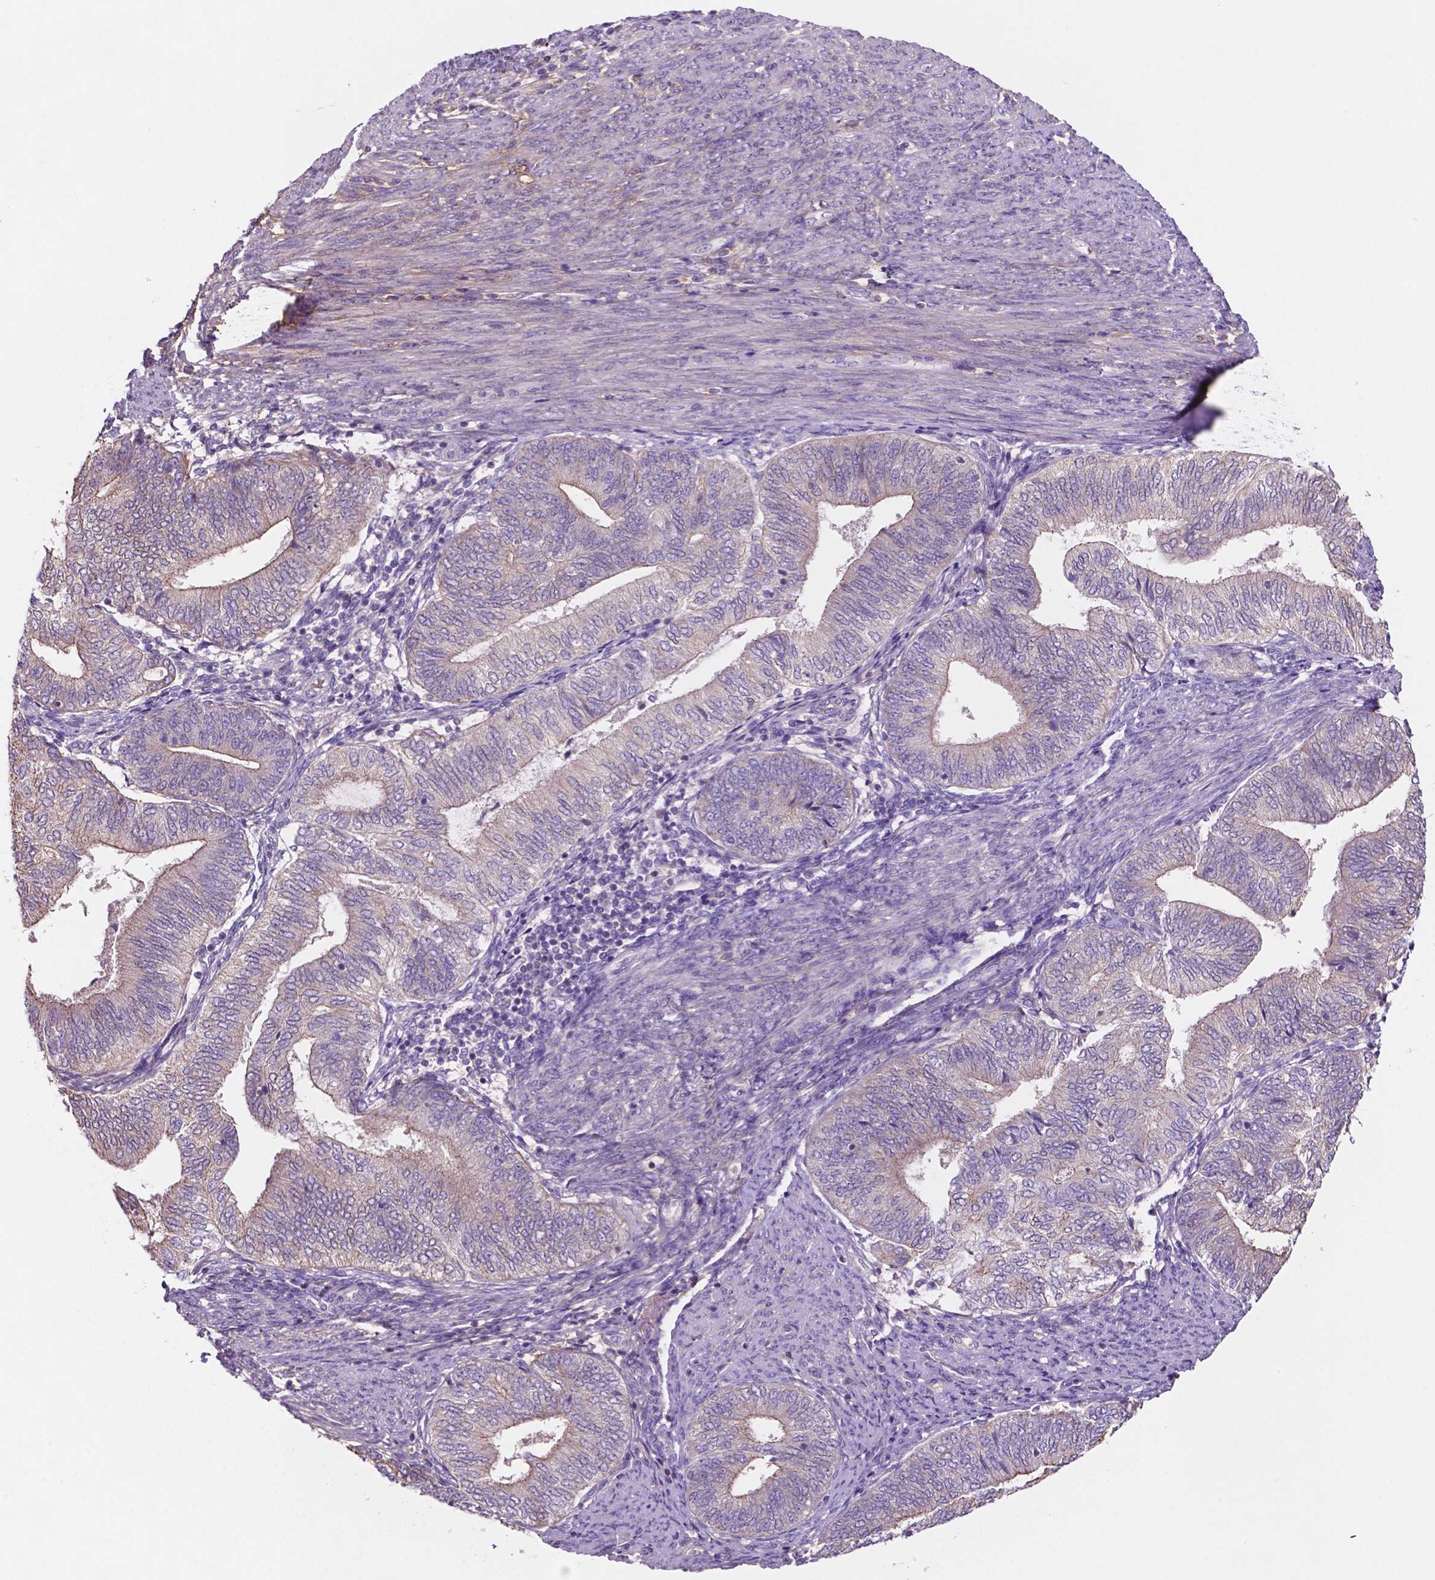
{"staining": {"intensity": "weak", "quantity": "<25%", "location": "cytoplasmic/membranous"}, "tissue": "endometrial cancer", "cell_type": "Tumor cells", "image_type": "cancer", "snomed": [{"axis": "morphology", "description": "Adenocarcinoma, NOS"}, {"axis": "topography", "description": "Endometrium"}], "caption": "A photomicrograph of human adenocarcinoma (endometrial) is negative for staining in tumor cells. Nuclei are stained in blue.", "gene": "MKRN2OS", "patient": {"sex": "female", "age": 65}}